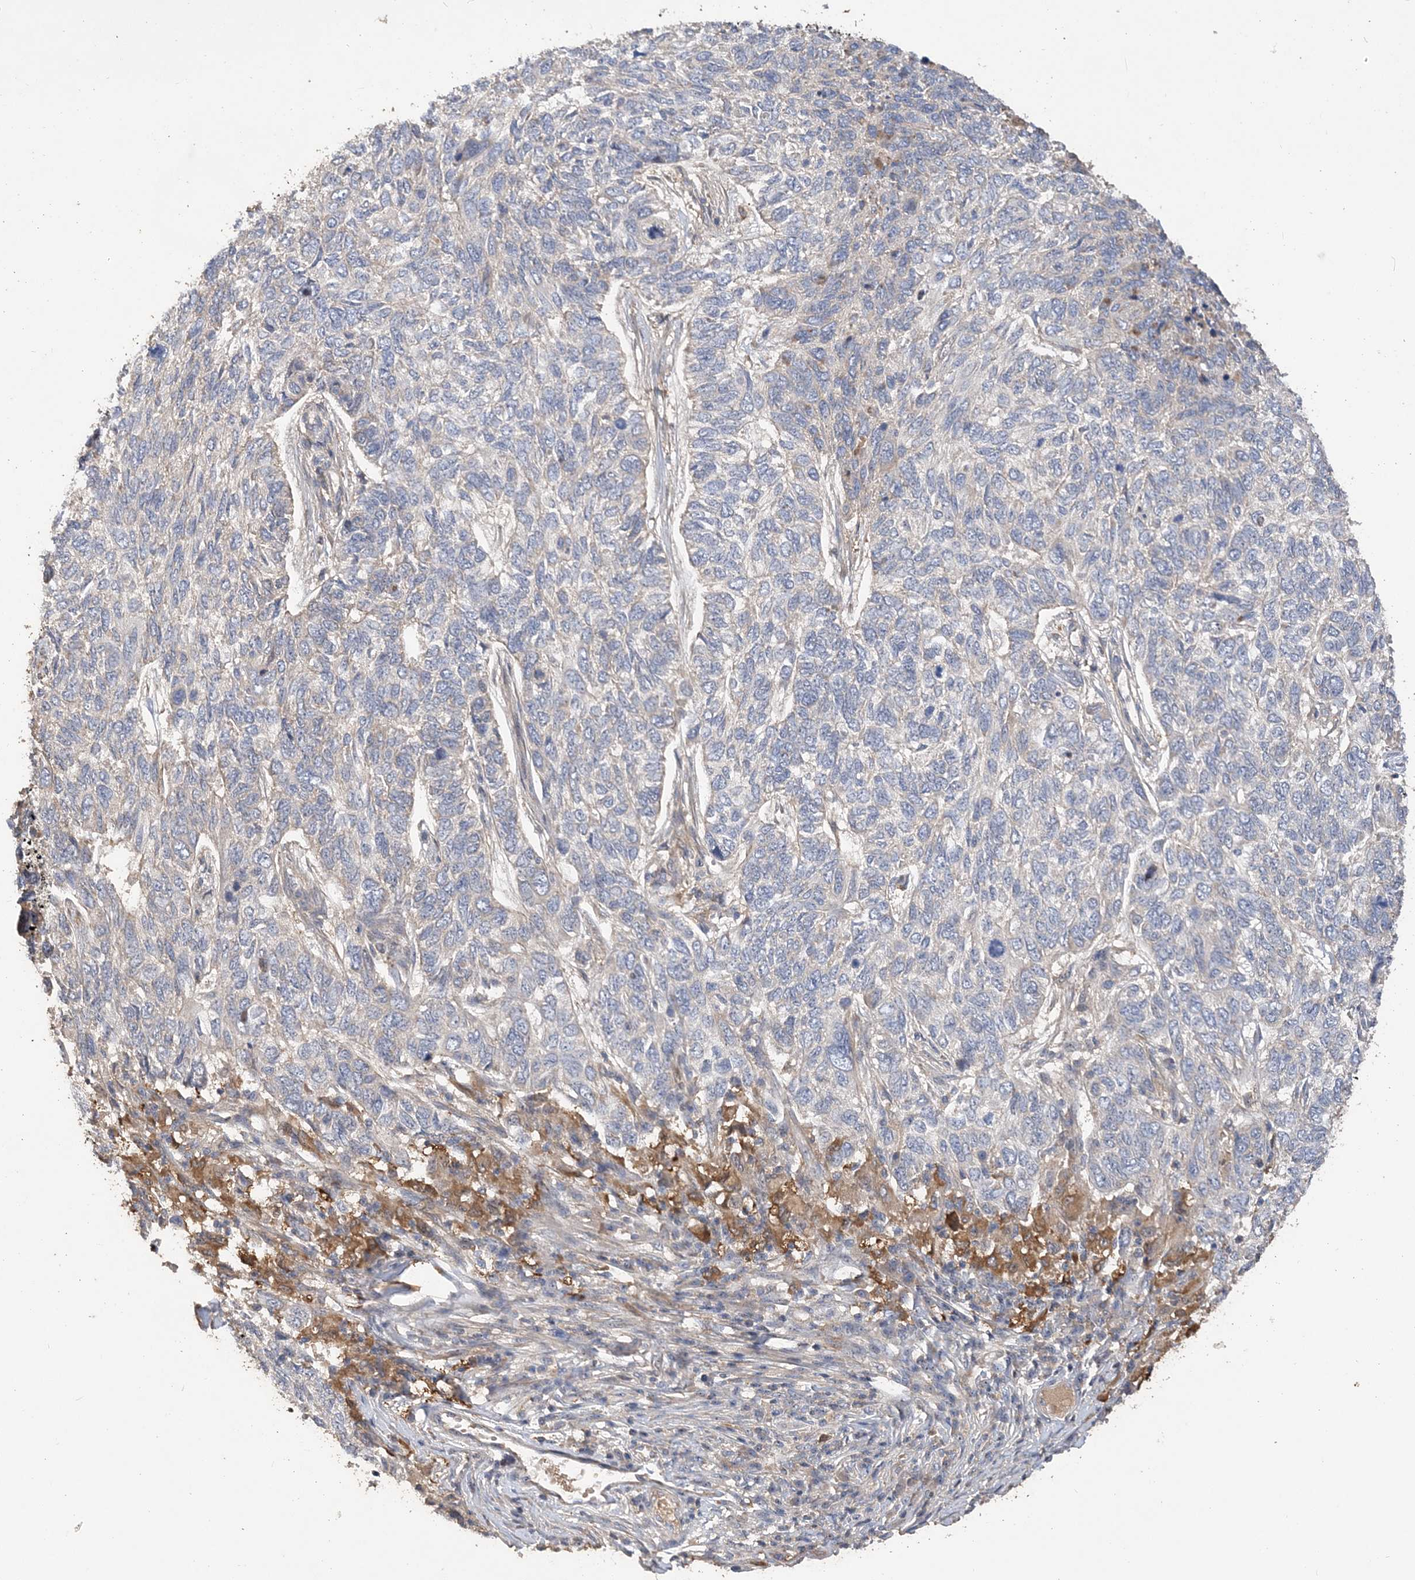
{"staining": {"intensity": "weak", "quantity": "<25%", "location": "cytoplasmic/membranous"}, "tissue": "skin cancer", "cell_type": "Tumor cells", "image_type": "cancer", "snomed": [{"axis": "morphology", "description": "Basal cell carcinoma"}, {"axis": "topography", "description": "Skin"}], "caption": "Tumor cells are negative for protein expression in human skin cancer.", "gene": "GRINA", "patient": {"sex": "female", "age": 65}}